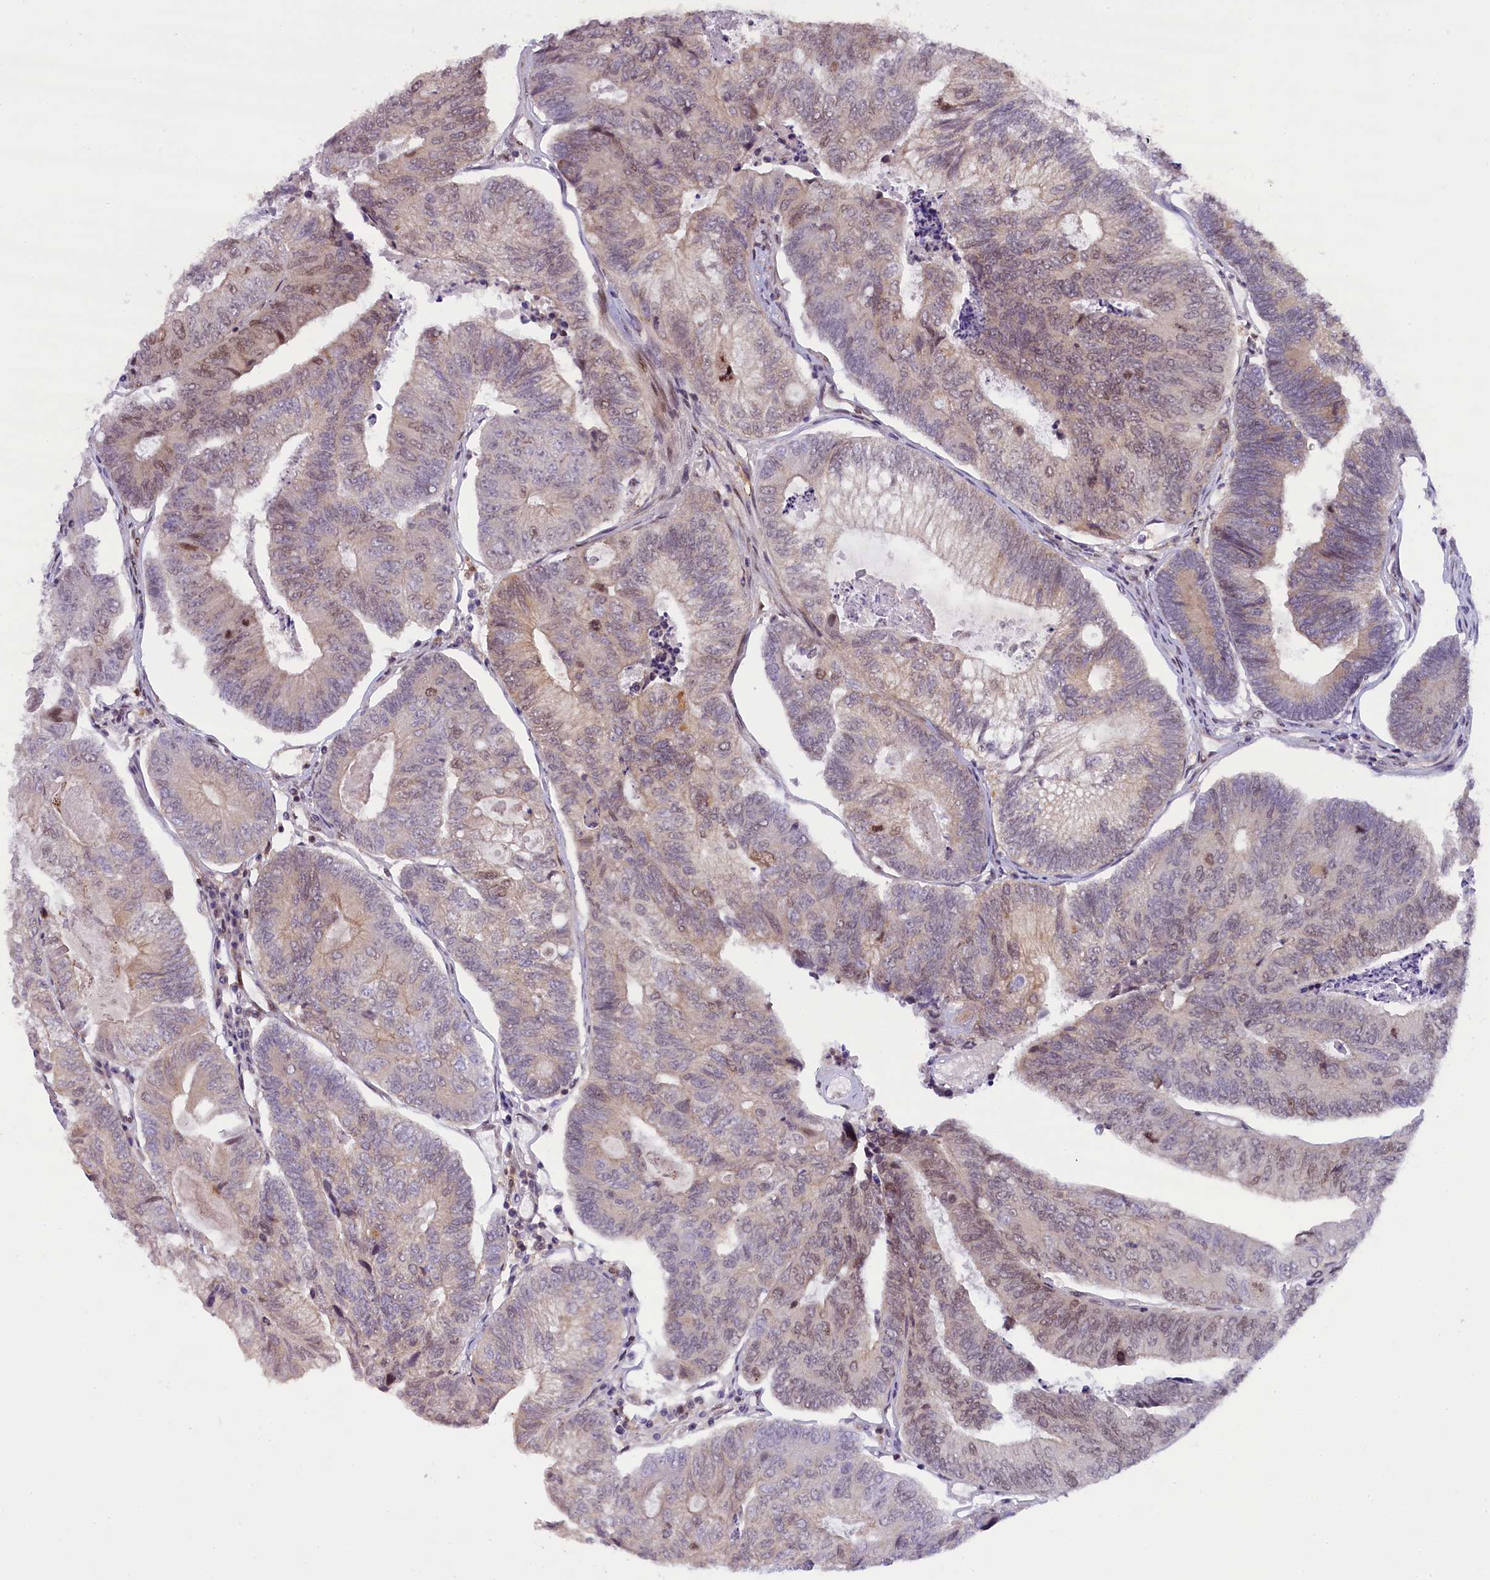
{"staining": {"intensity": "weak", "quantity": "<25%", "location": "nuclear"}, "tissue": "colorectal cancer", "cell_type": "Tumor cells", "image_type": "cancer", "snomed": [{"axis": "morphology", "description": "Adenocarcinoma, NOS"}, {"axis": "topography", "description": "Colon"}], "caption": "Immunohistochemical staining of human colorectal adenocarcinoma reveals no significant positivity in tumor cells.", "gene": "FCHO1", "patient": {"sex": "female", "age": 67}}